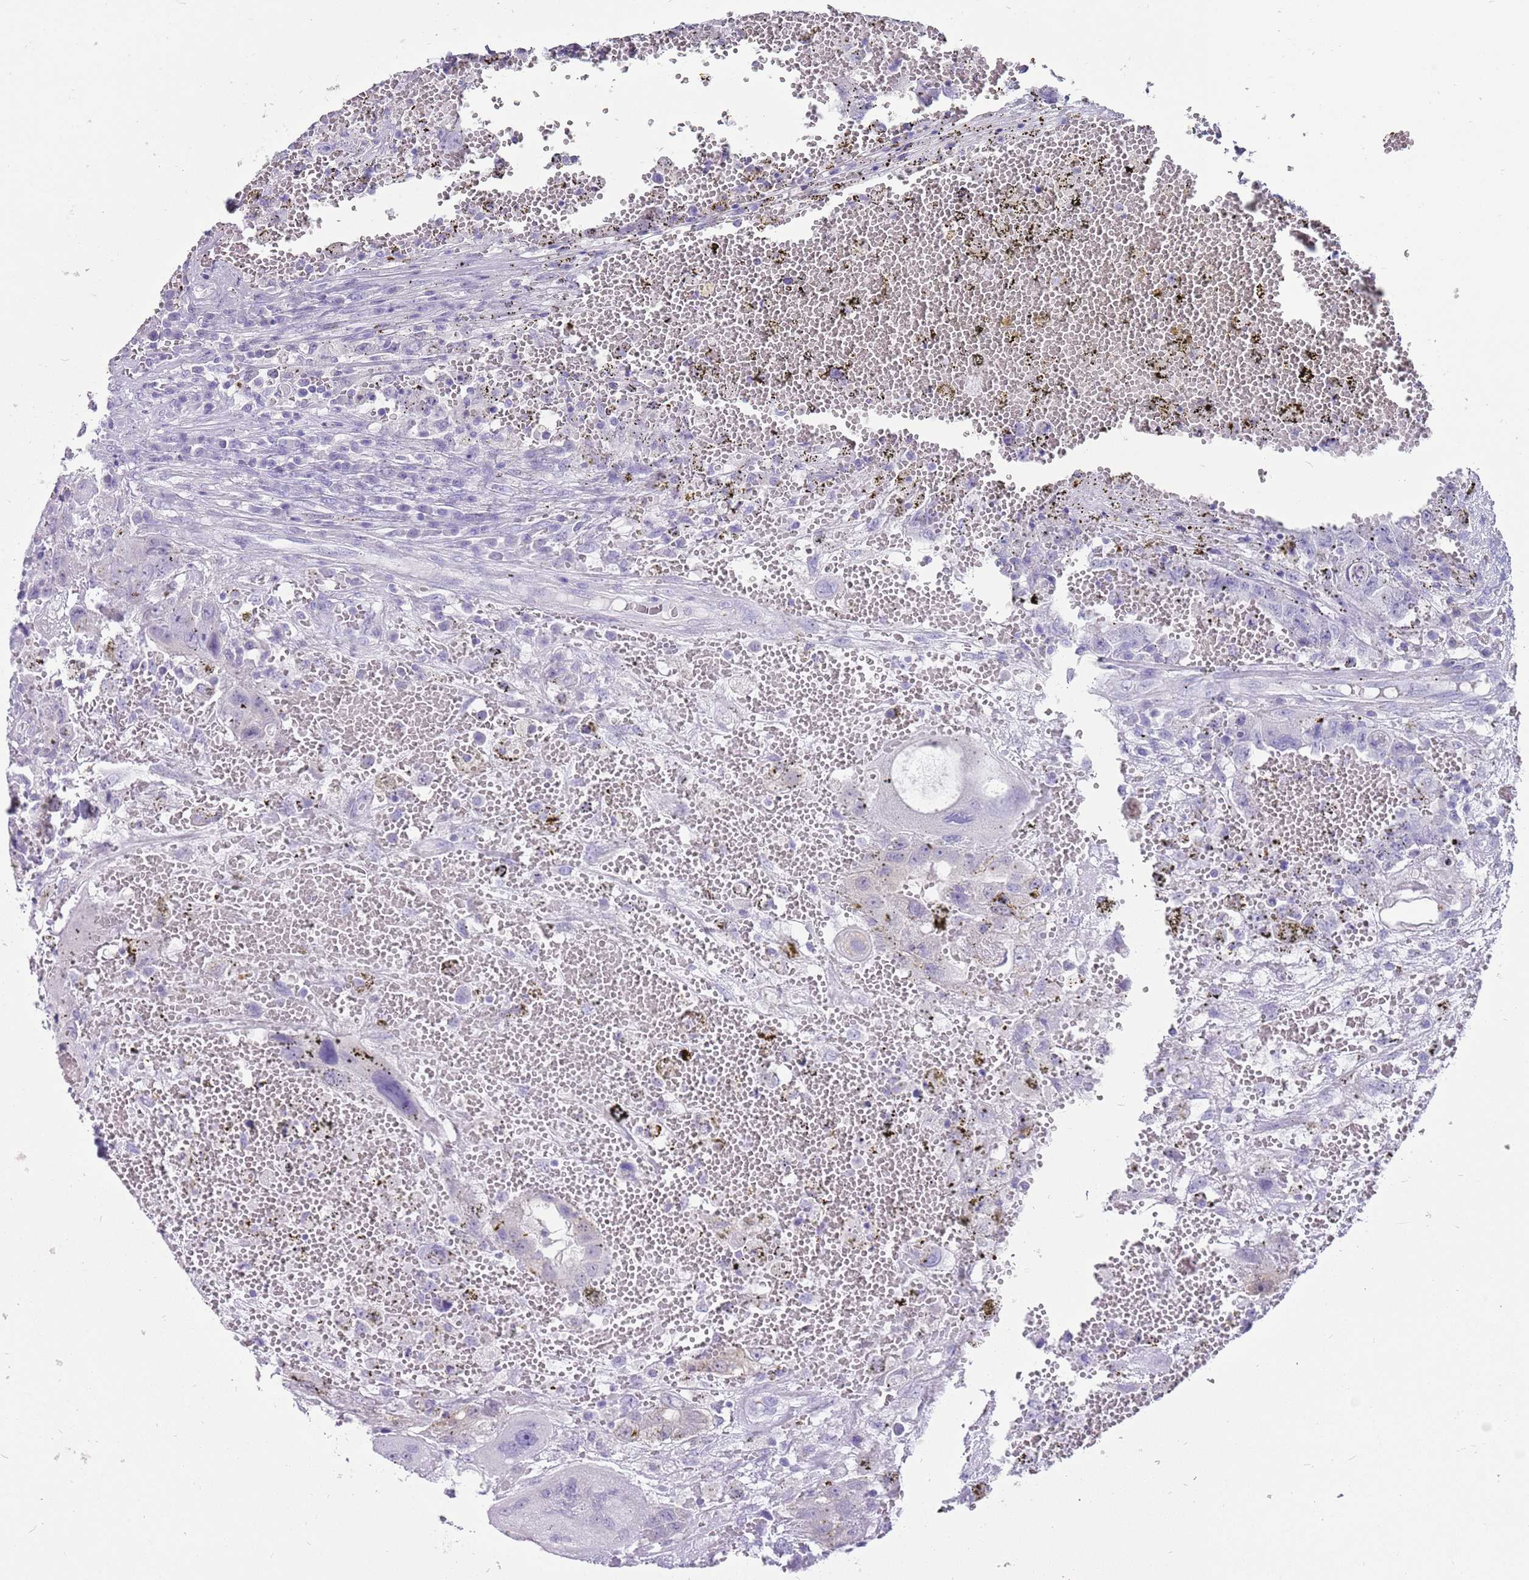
{"staining": {"intensity": "negative", "quantity": "none", "location": "none"}, "tissue": "testis cancer", "cell_type": "Tumor cells", "image_type": "cancer", "snomed": [{"axis": "morphology", "description": "Carcinoma, Embryonal, NOS"}, {"axis": "topography", "description": "Testis"}], "caption": "IHC micrograph of human testis embryonal carcinoma stained for a protein (brown), which shows no staining in tumor cells.", "gene": "NBPF3", "patient": {"sex": "male", "age": 26}}